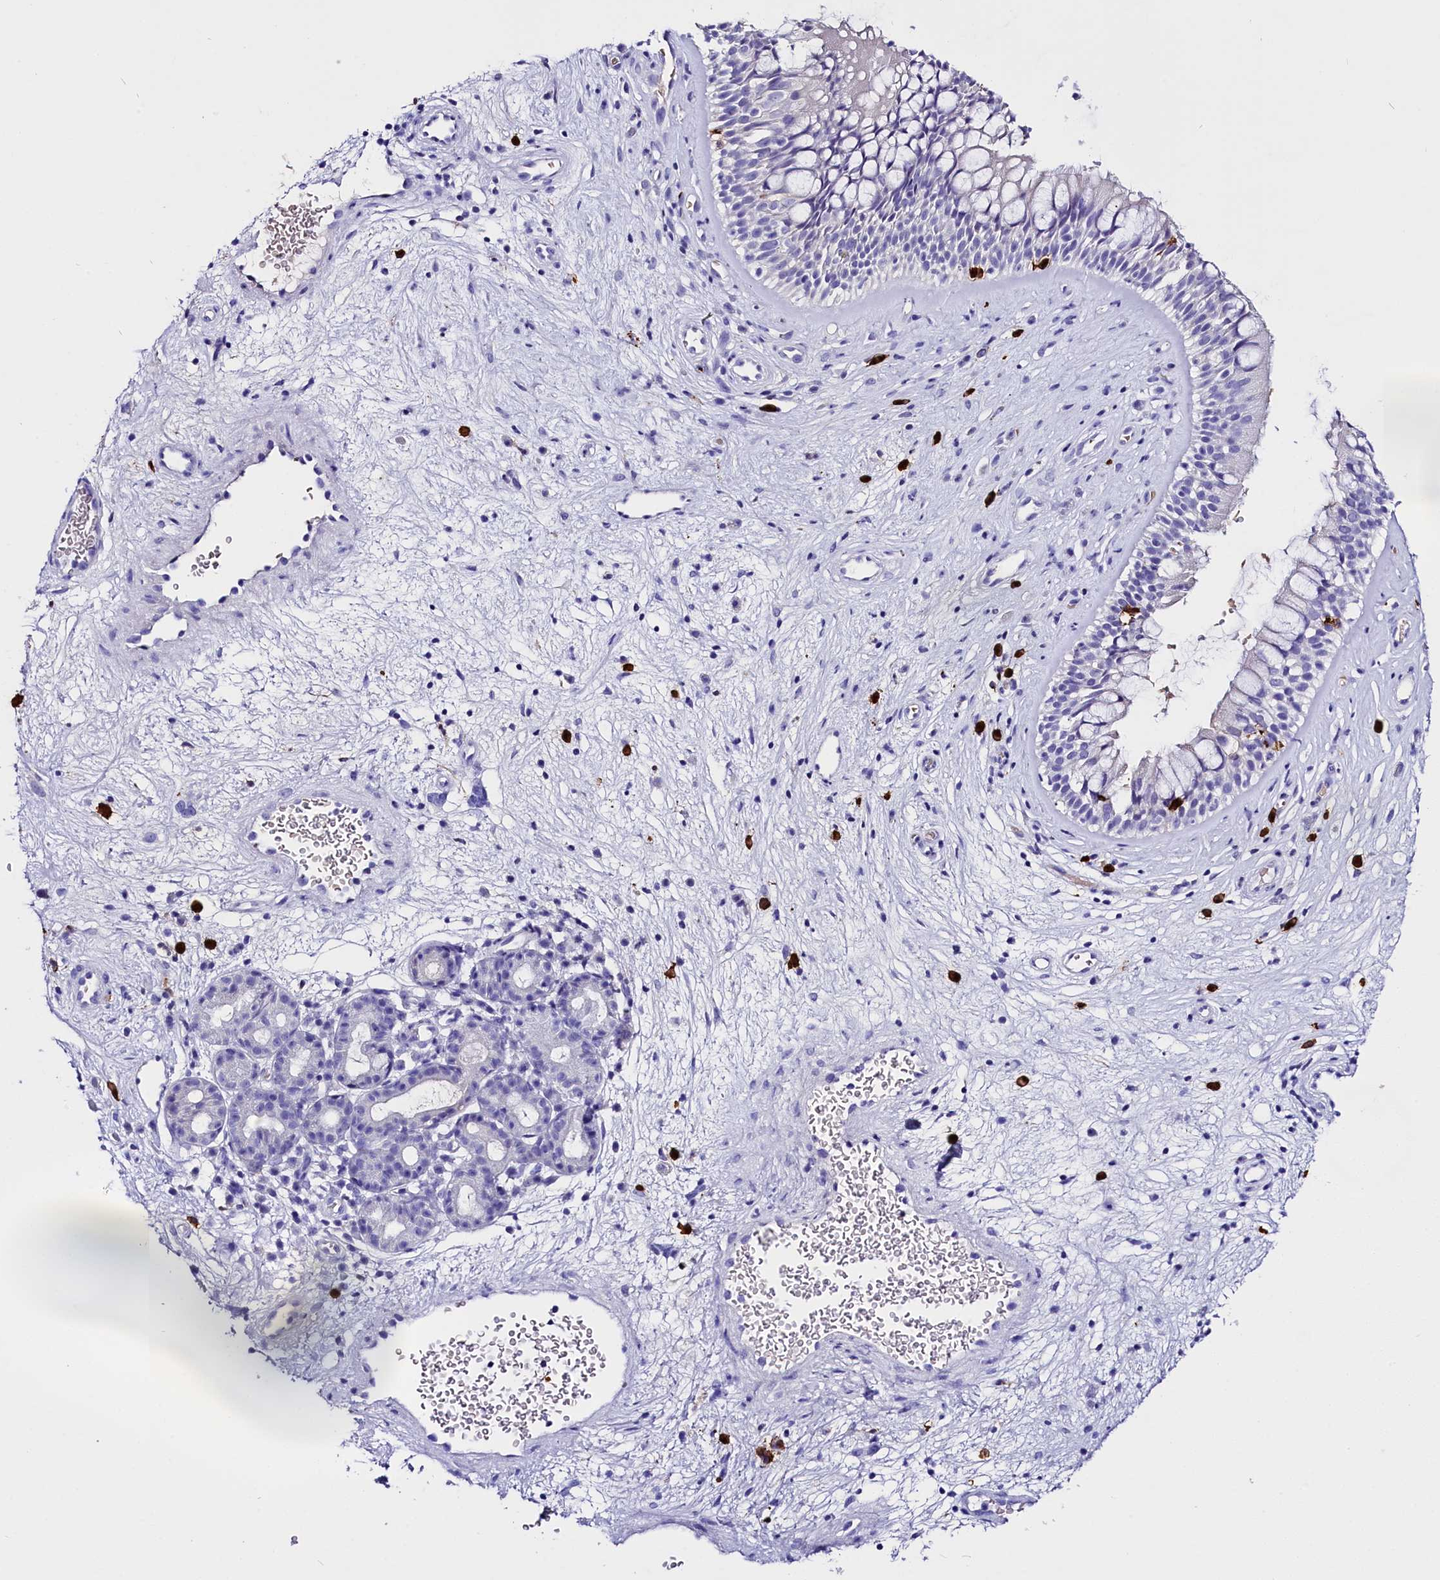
{"staining": {"intensity": "negative", "quantity": "none", "location": "none"}, "tissue": "nasopharynx", "cell_type": "Respiratory epithelial cells", "image_type": "normal", "snomed": [{"axis": "morphology", "description": "Normal tissue, NOS"}, {"axis": "topography", "description": "Nasopharynx"}], "caption": "Image shows no significant protein positivity in respiratory epithelial cells of benign nasopharynx. (Stains: DAB (3,3'-diaminobenzidine) immunohistochemistry (IHC) with hematoxylin counter stain, Microscopy: brightfield microscopy at high magnification).", "gene": "CLC", "patient": {"sex": "male", "age": 32}}